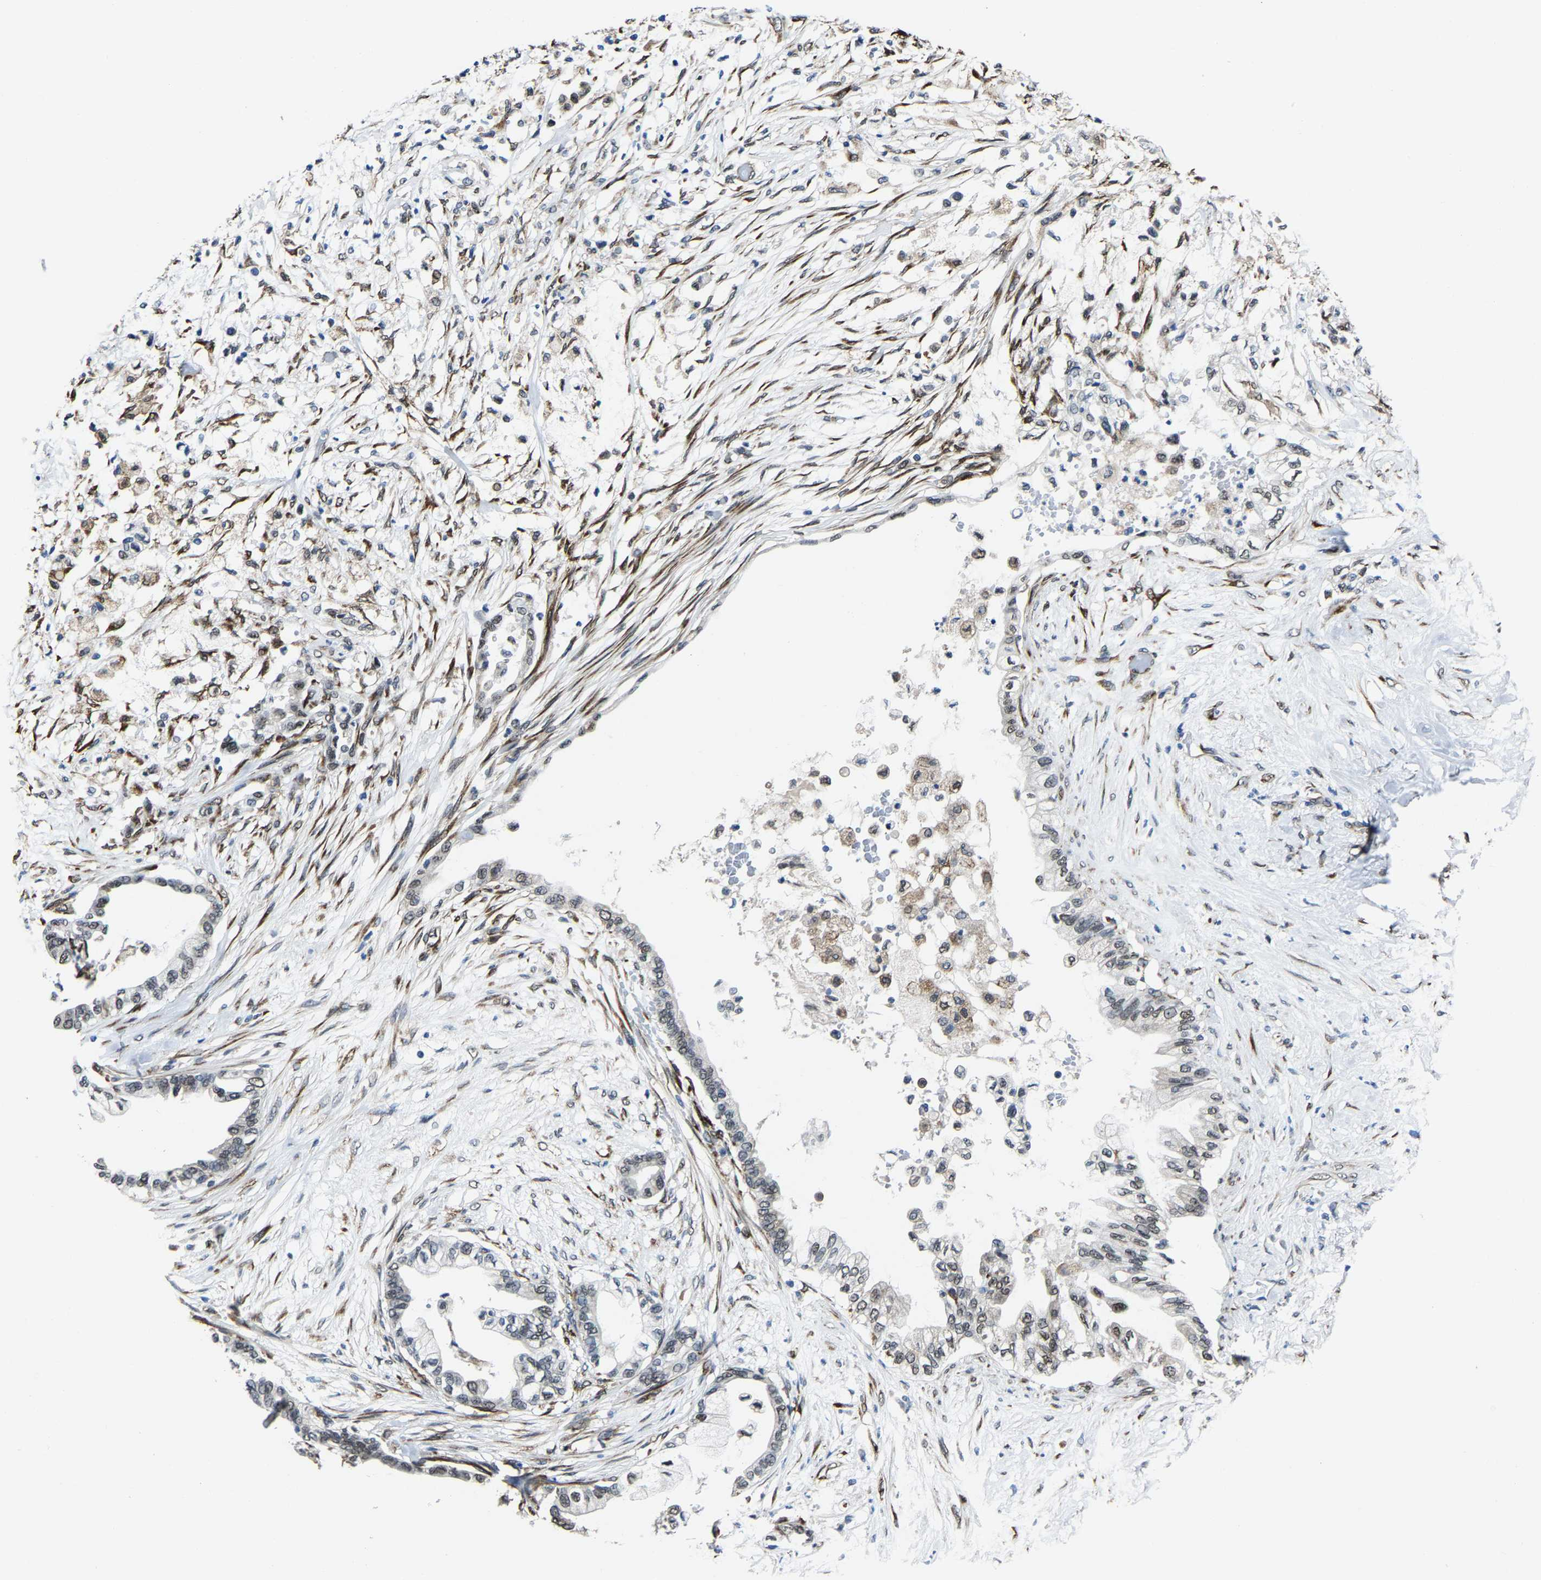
{"staining": {"intensity": "weak", "quantity": "25%-75%", "location": "nuclear"}, "tissue": "pancreatic cancer", "cell_type": "Tumor cells", "image_type": "cancer", "snomed": [{"axis": "morphology", "description": "Normal tissue, NOS"}, {"axis": "morphology", "description": "Adenocarcinoma, NOS"}, {"axis": "topography", "description": "Pancreas"}, {"axis": "topography", "description": "Duodenum"}], "caption": "Pancreatic cancer stained for a protein (brown) displays weak nuclear positive expression in about 25%-75% of tumor cells.", "gene": "METTL1", "patient": {"sex": "female", "age": 60}}